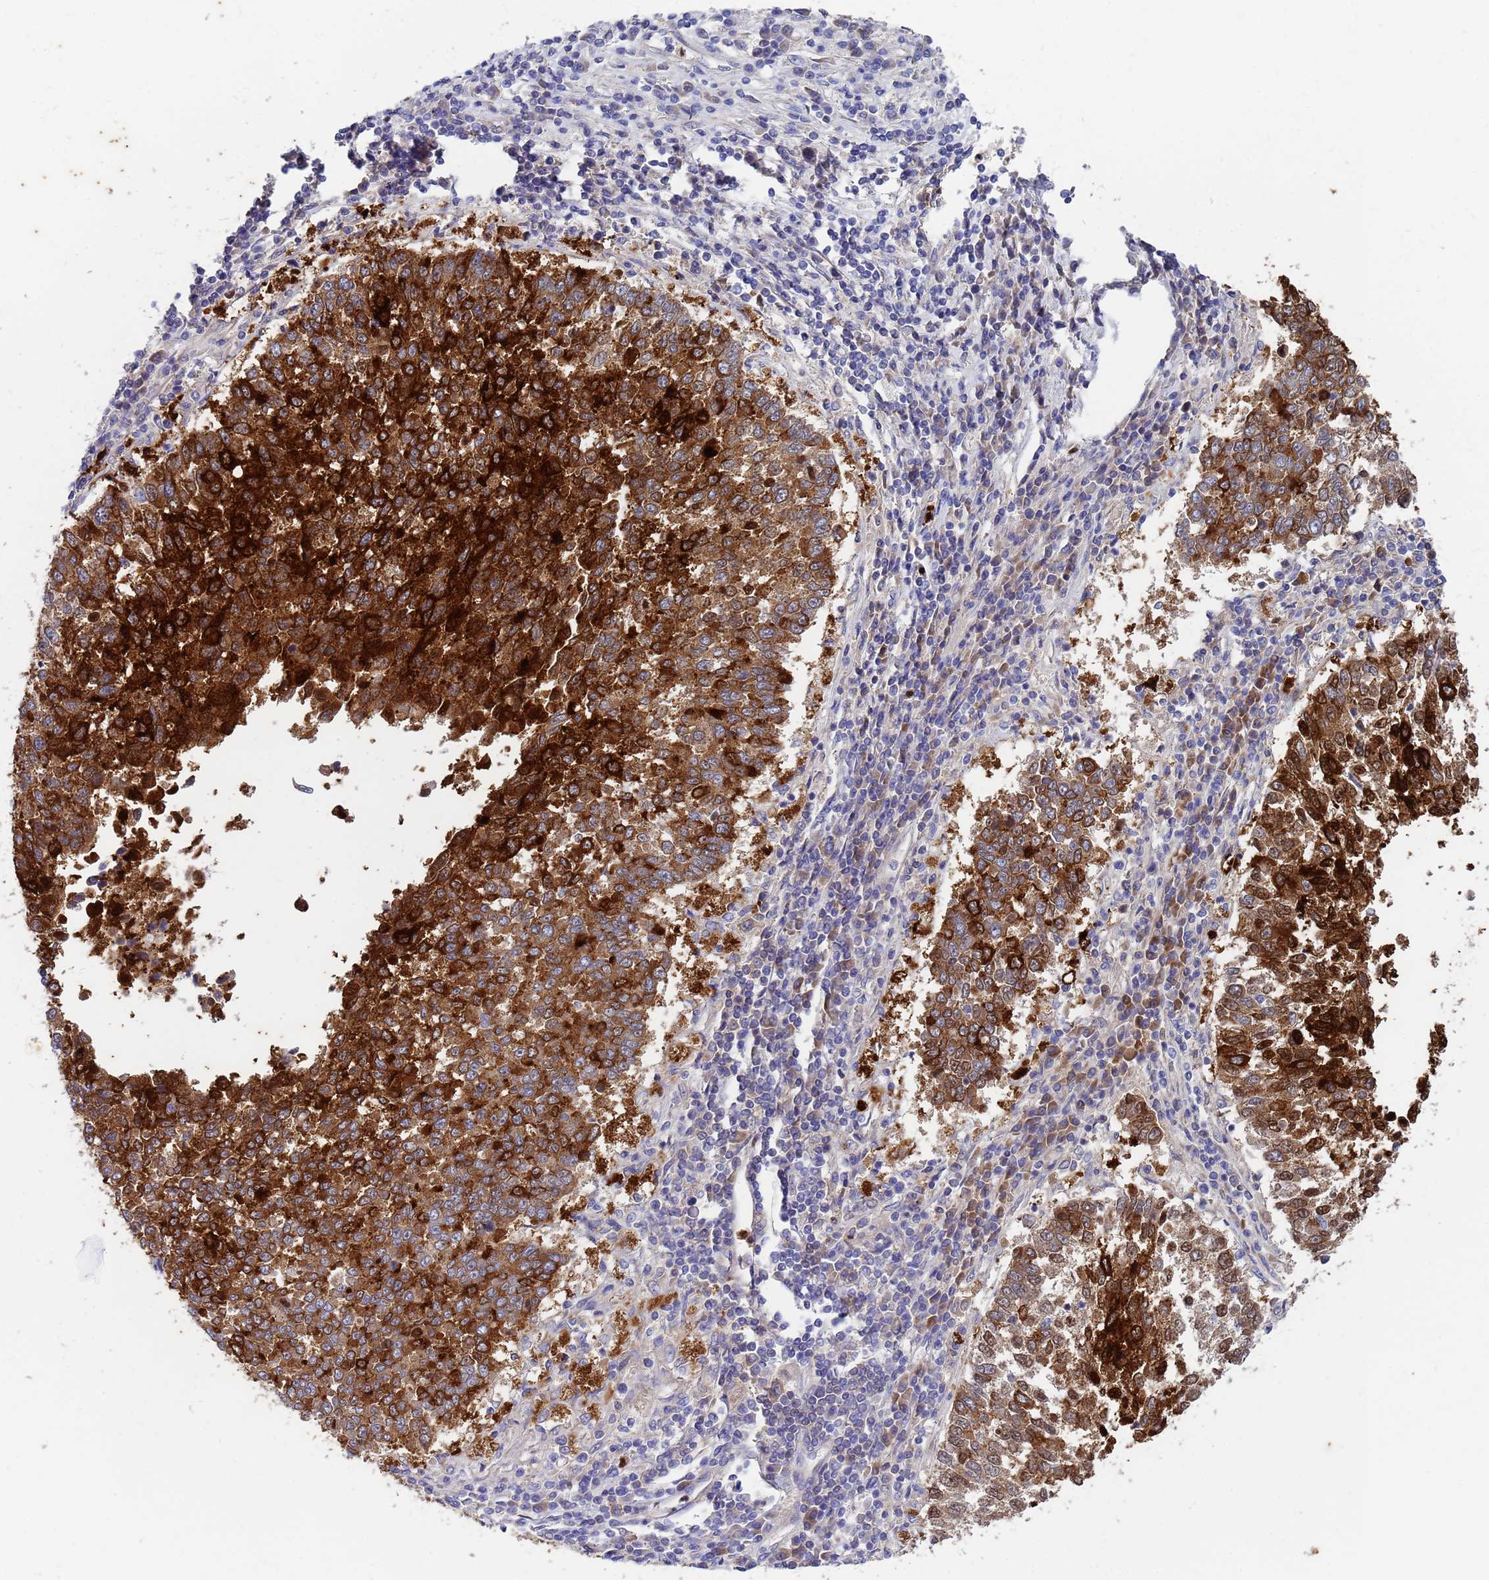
{"staining": {"intensity": "strong", "quantity": ">75%", "location": "cytoplasmic/membranous"}, "tissue": "lung cancer", "cell_type": "Tumor cells", "image_type": "cancer", "snomed": [{"axis": "morphology", "description": "Squamous cell carcinoma, NOS"}, {"axis": "topography", "description": "Lung"}], "caption": "This is a photomicrograph of immunohistochemistry (IHC) staining of lung squamous cell carcinoma, which shows strong staining in the cytoplasmic/membranous of tumor cells.", "gene": "TTLL11", "patient": {"sex": "male", "age": 73}}